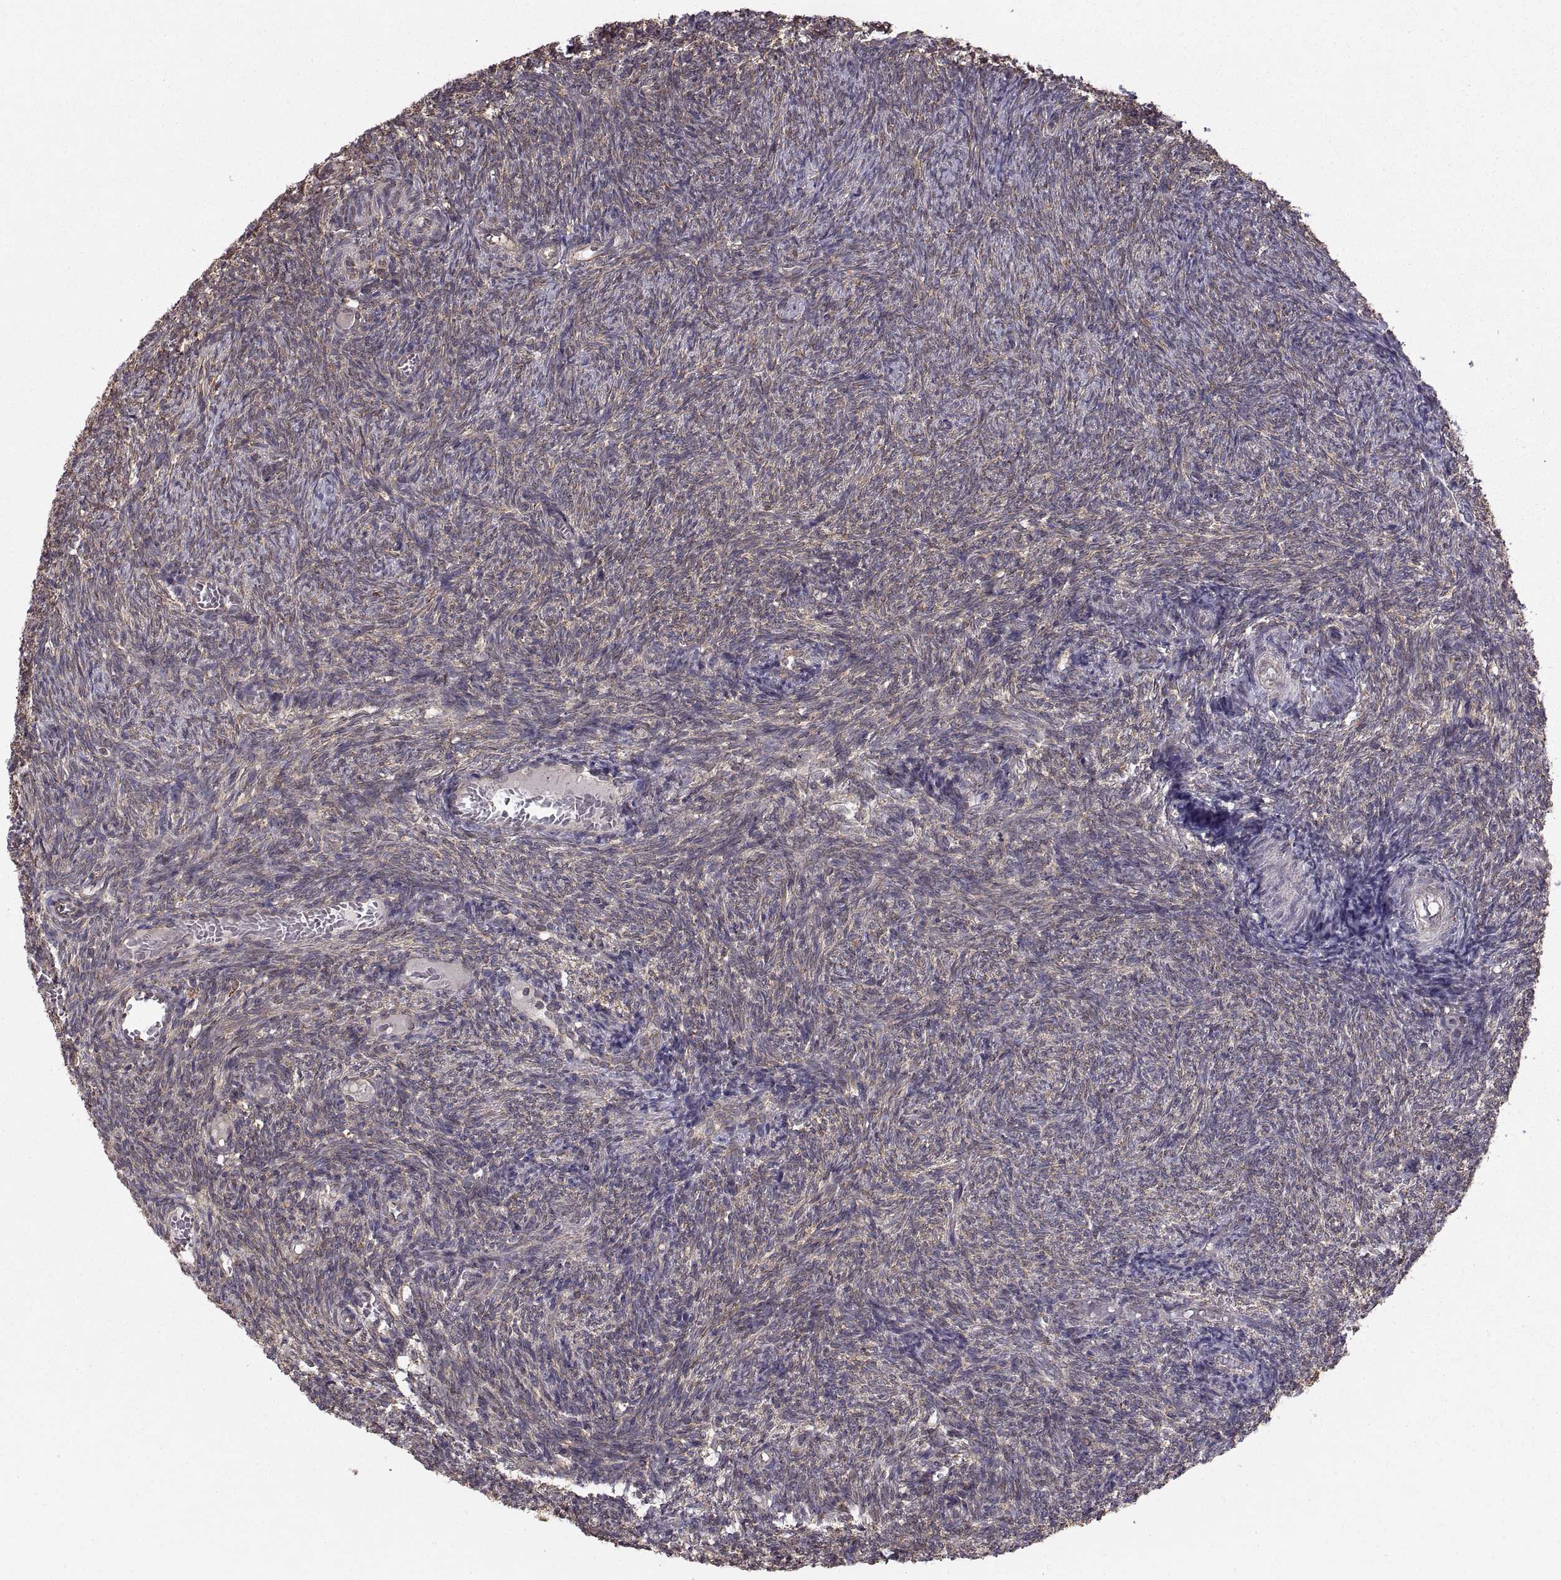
{"staining": {"intensity": "moderate", "quantity": "<25%", "location": "cytoplasmic/membranous"}, "tissue": "ovary", "cell_type": "Follicle cells", "image_type": "normal", "snomed": [{"axis": "morphology", "description": "Normal tissue, NOS"}, {"axis": "topography", "description": "Ovary"}], "caption": "A low amount of moderate cytoplasmic/membranous staining is identified in about <25% of follicle cells in normal ovary.", "gene": "PDIA3", "patient": {"sex": "female", "age": 39}}